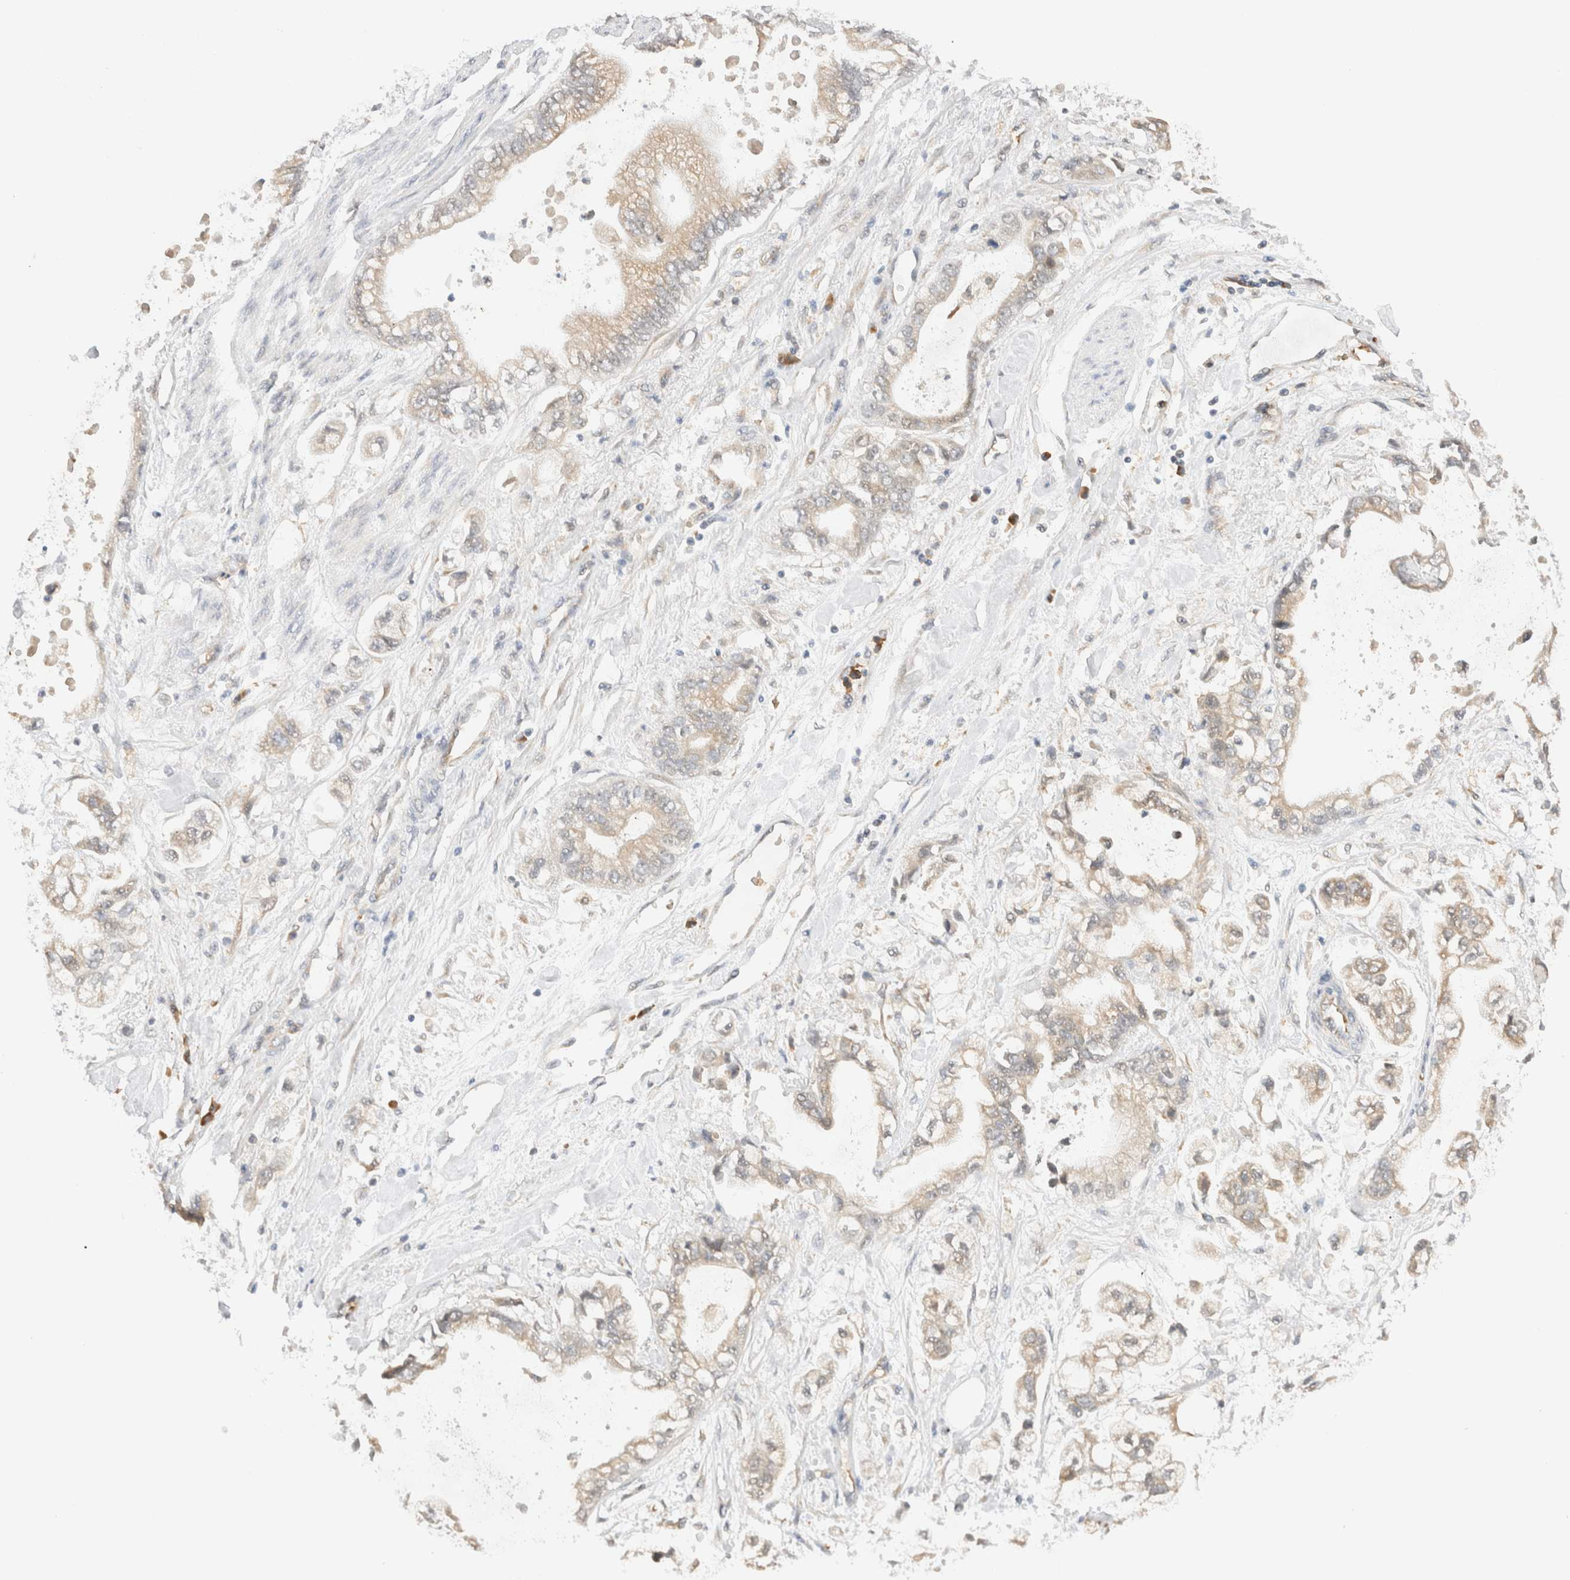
{"staining": {"intensity": "weak", "quantity": "25%-75%", "location": "cytoplasmic/membranous"}, "tissue": "stomach cancer", "cell_type": "Tumor cells", "image_type": "cancer", "snomed": [{"axis": "morphology", "description": "Normal tissue, NOS"}, {"axis": "morphology", "description": "Adenocarcinoma, NOS"}, {"axis": "topography", "description": "Stomach"}], "caption": "Brown immunohistochemical staining in stomach cancer (adenocarcinoma) shows weak cytoplasmic/membranous positivity in about 25%-75% of tumor cells. Ihc stains the protein in brown and the nuclei are stained blue.", "gene": "SYVN1", "patient": {"sex": "male", "age": 62}}